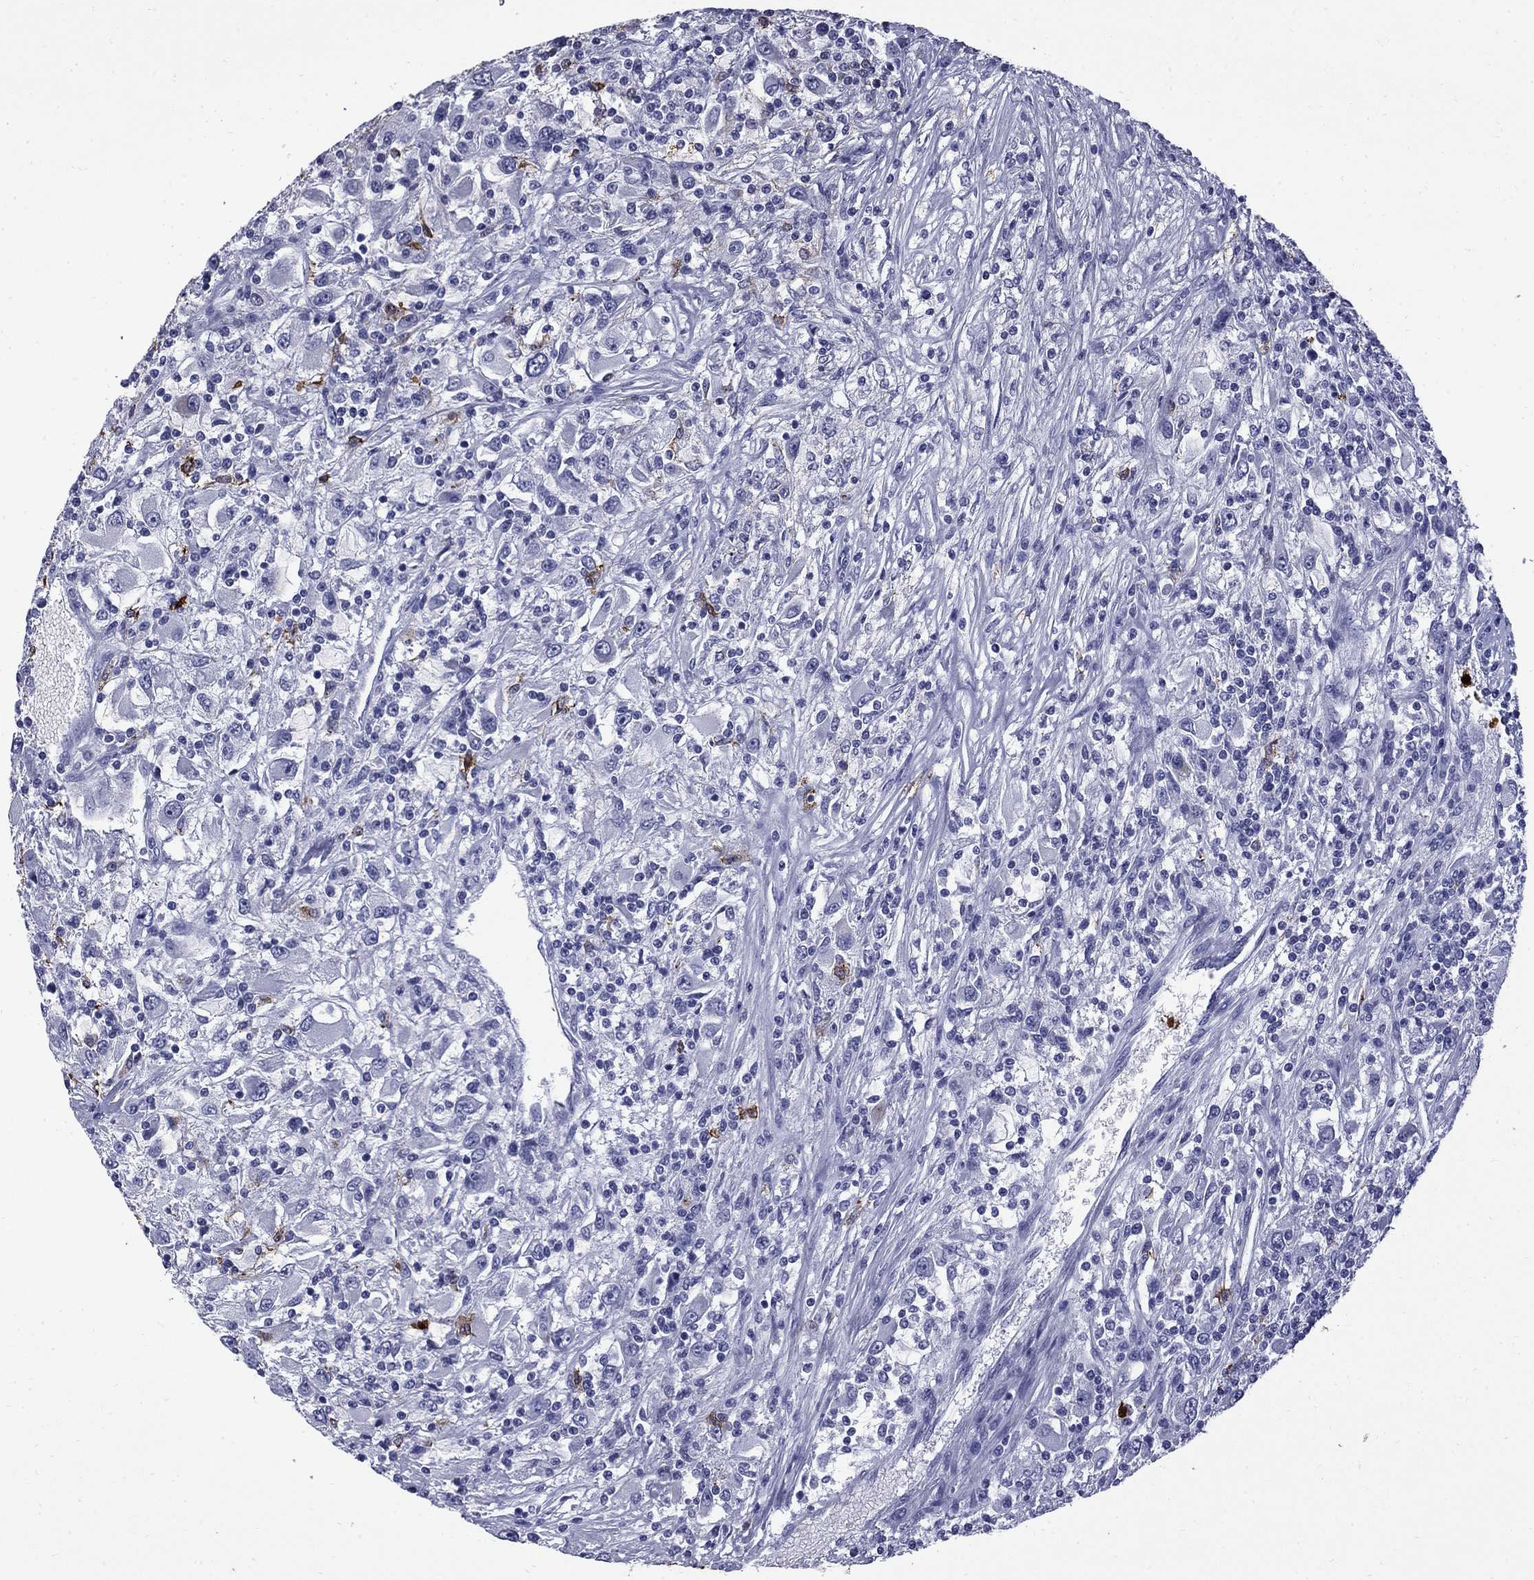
{"staining": {"intensity": "negative", "quantity": "none", "location": "none"}, "tissue": "renal cancer", "cell_type": "Tumor cells", "image_type": "cancer", "snomed": [{"axis": "morphology", "description": "Adenocarcinoma, NOS"}, {"axis": "topography", "description": "Kidney"}], "caption": "Tumor cells show no significant protein expression in renal cancer (adenocarcinoma).", "gene": "TRIM29", "patient": {"sex": "female", "age": 67}}